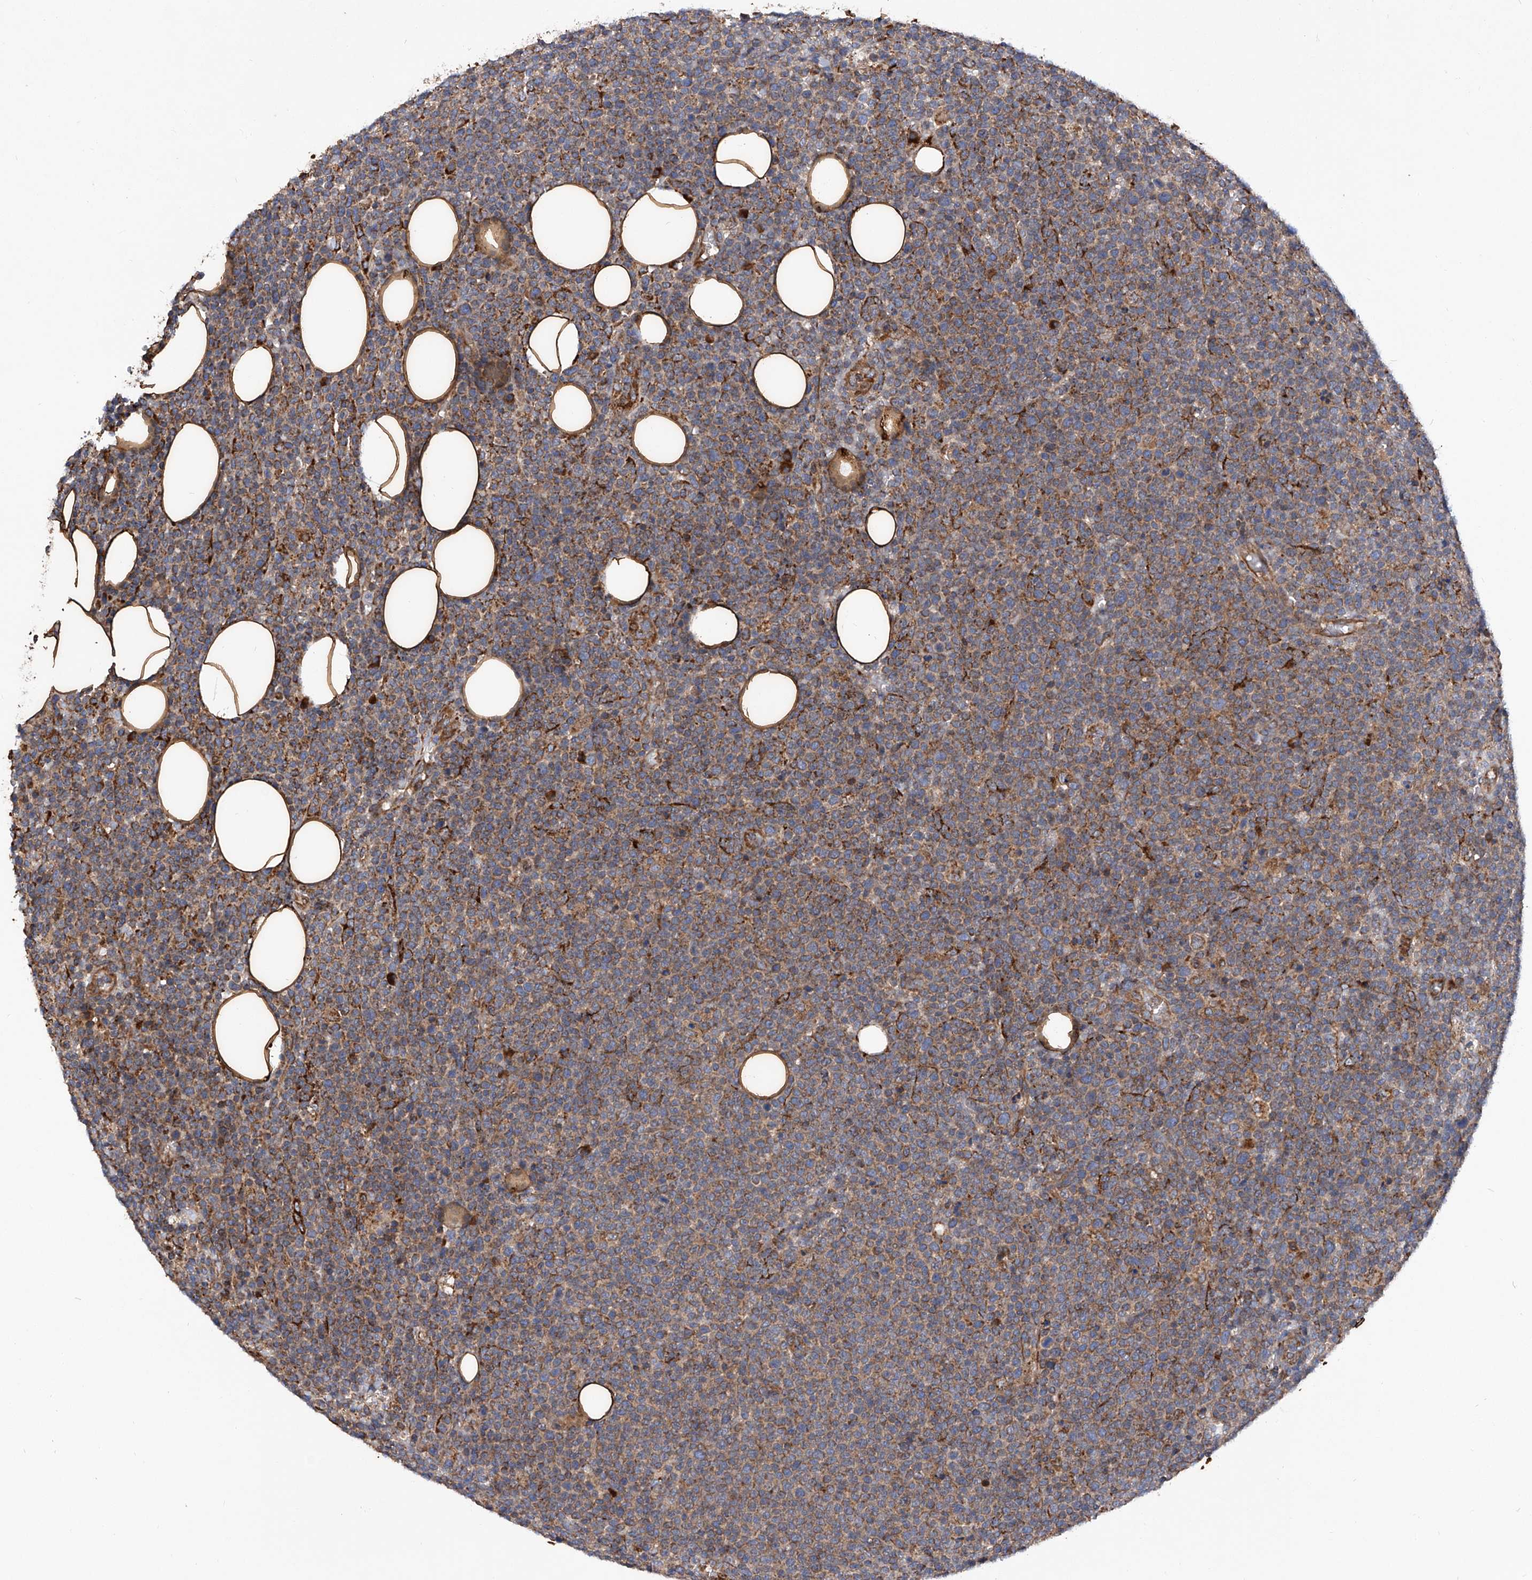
{"staining": {"intensity": "weak", "quantity": ">75%", "location": "cytoplasmic/membranous"}, "tissue": "lymphoma", "cell_type": "Tumor cells", "image_type": "cancer", "snomed": [{"axis": "morphology", "description": "Malignant lymphoma, non-Hodgkin's type, High grade"}, {"axis": "topography", "description": "Lymph node"}], "caption": "Immunohistochemical staining of human lymphoma shows low levels of weak cytoplasmic/membranous expression in approximately >75% of tumor cells. The protein of interest is shown in brown color, while the nuclei are stained blue.", "gene": "ASCC3", "patient": {"sex": "male", "age": 61}}